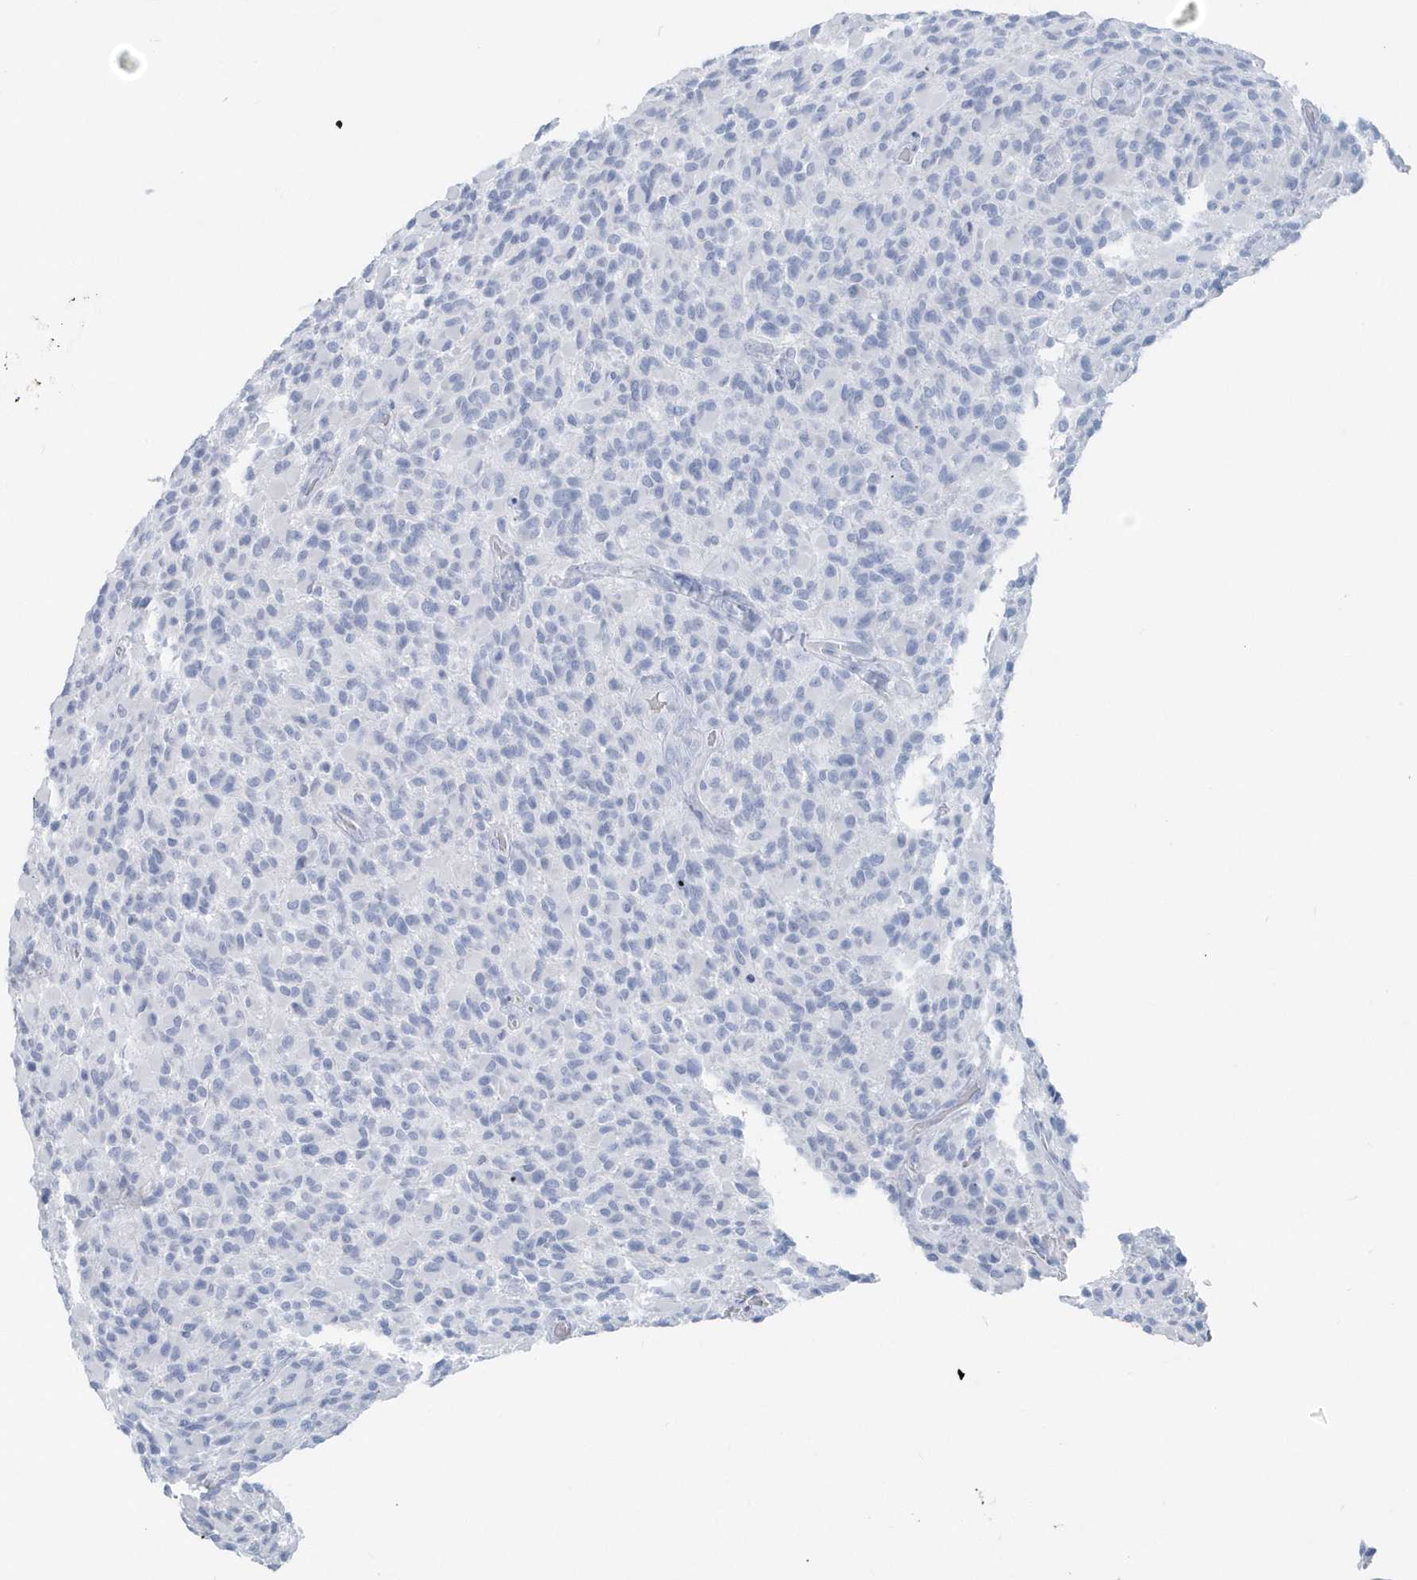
{"staining": {"intensity": "negative", "quantity": "none", "location": "none"}, "tissue": "glioma", "cell_type": "Tumor cells", "image_type": "cancer", "snomed": [{"axis": "morphology", "description": "Glioma, malignant, High grade"}, {"axis": "topography", "description": "Brain"}], "caption": "IHC micrograph of human glioma stained for a protein (brown), which shows no positivity in tumor cells.", "gene": "JCHAIN", "patient": {"sex": "male", "age": 71}}